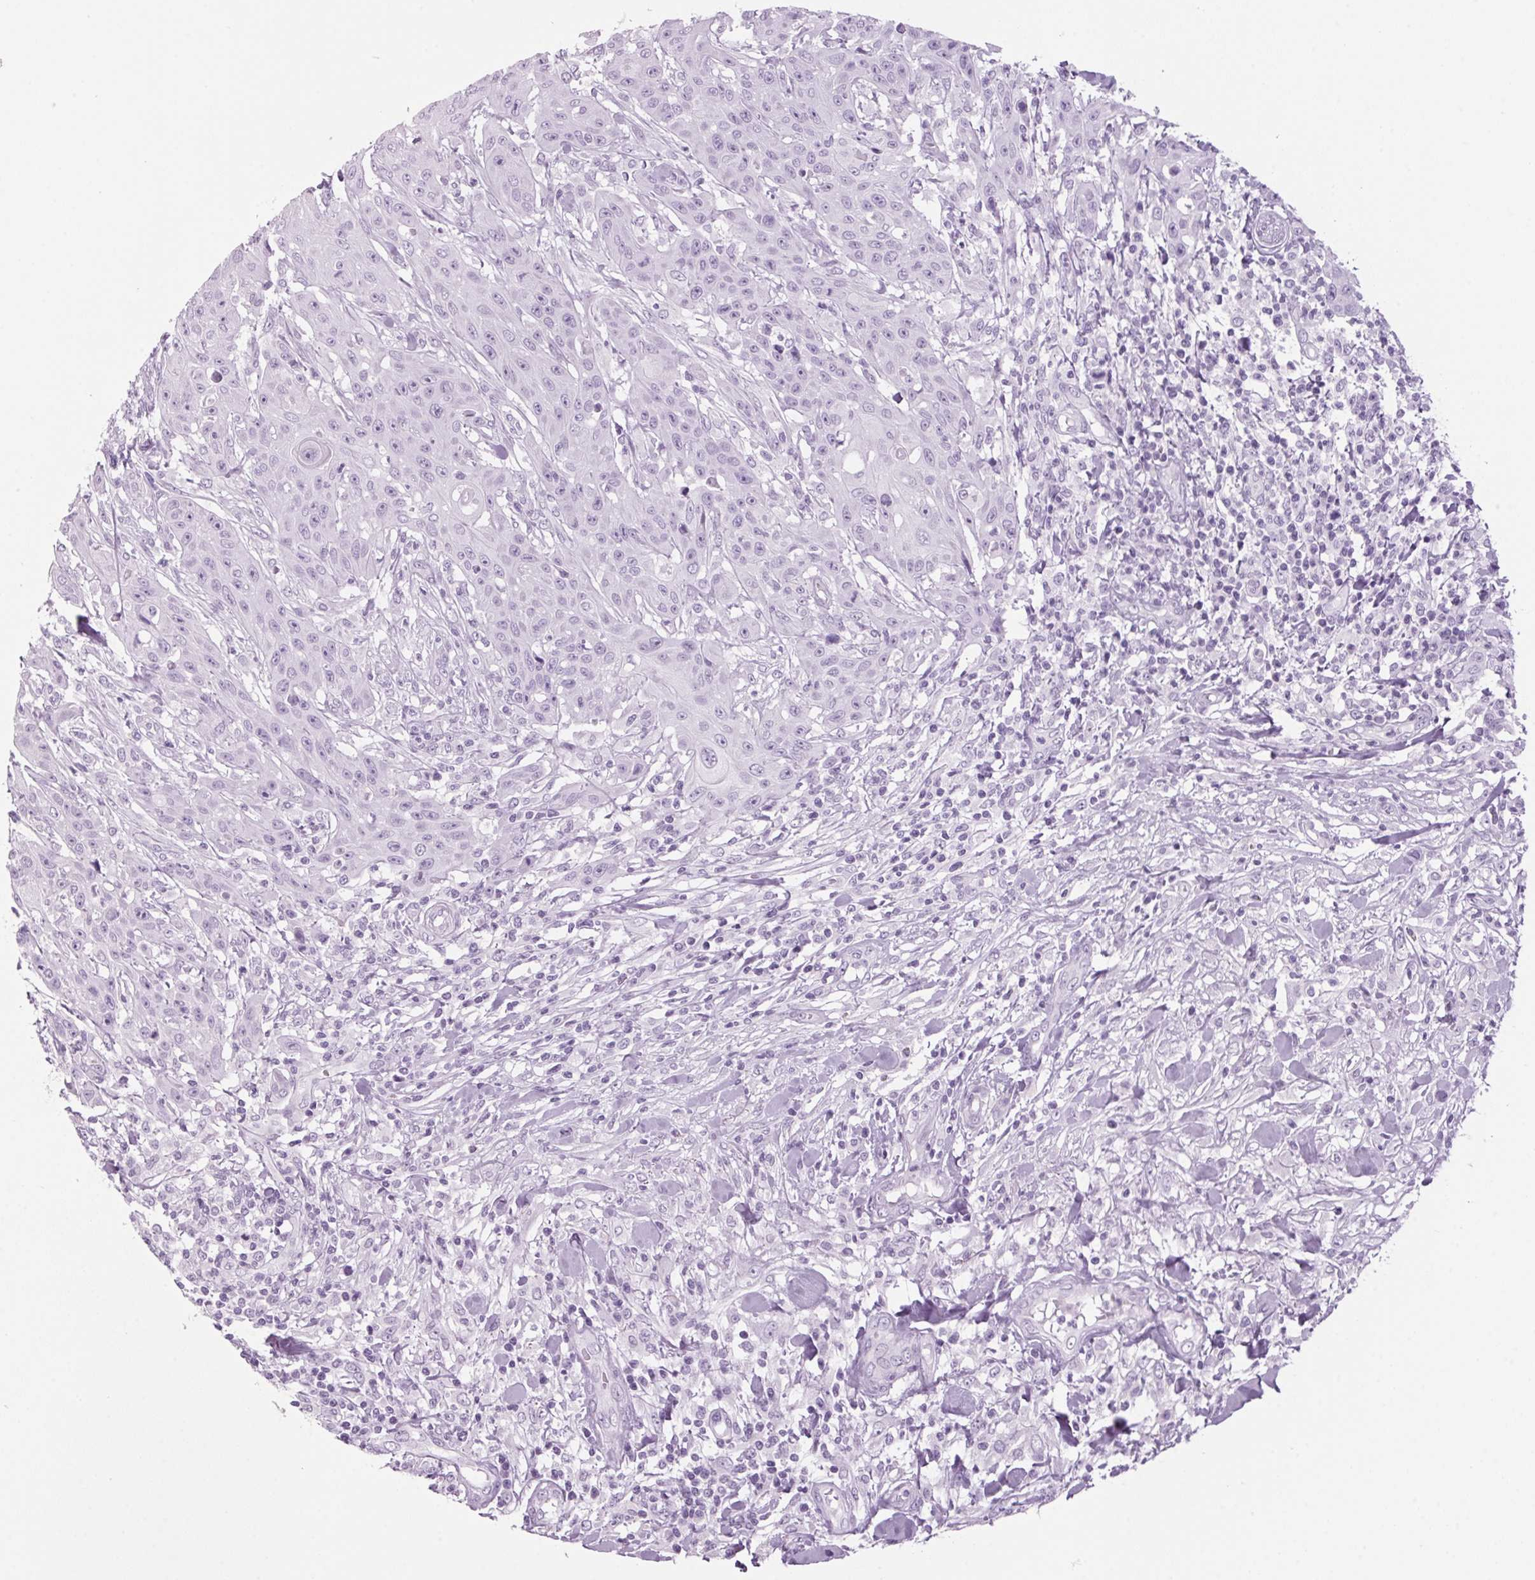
{"staining": {"intensity": "negative", "quantity": "none", "location": "none"}, "tissue": "head and neck cancer", "cell_type": "Tumor cells", "image_type": "cancer", "snomed": [{"axis": "morphology", "description": "Squamous cell carcinoma, NOS"}, {"axis": "topography", "description": "Oral tissue"}, {"axis": "topography", "description": "Head-Neck"}], "caption": "The image displays no staining of tumor cells in squamous cell carcinoma (head and neck). Brightfield microscopy of immunohistochemistry (IHC) stained with DAB (3,3'-diaminobenzidine) (brown) and hematoxylin (blue), captured at high magnification.", "gene": "PPP1R1A", "patient": {"sex": "female", "age": 55}}